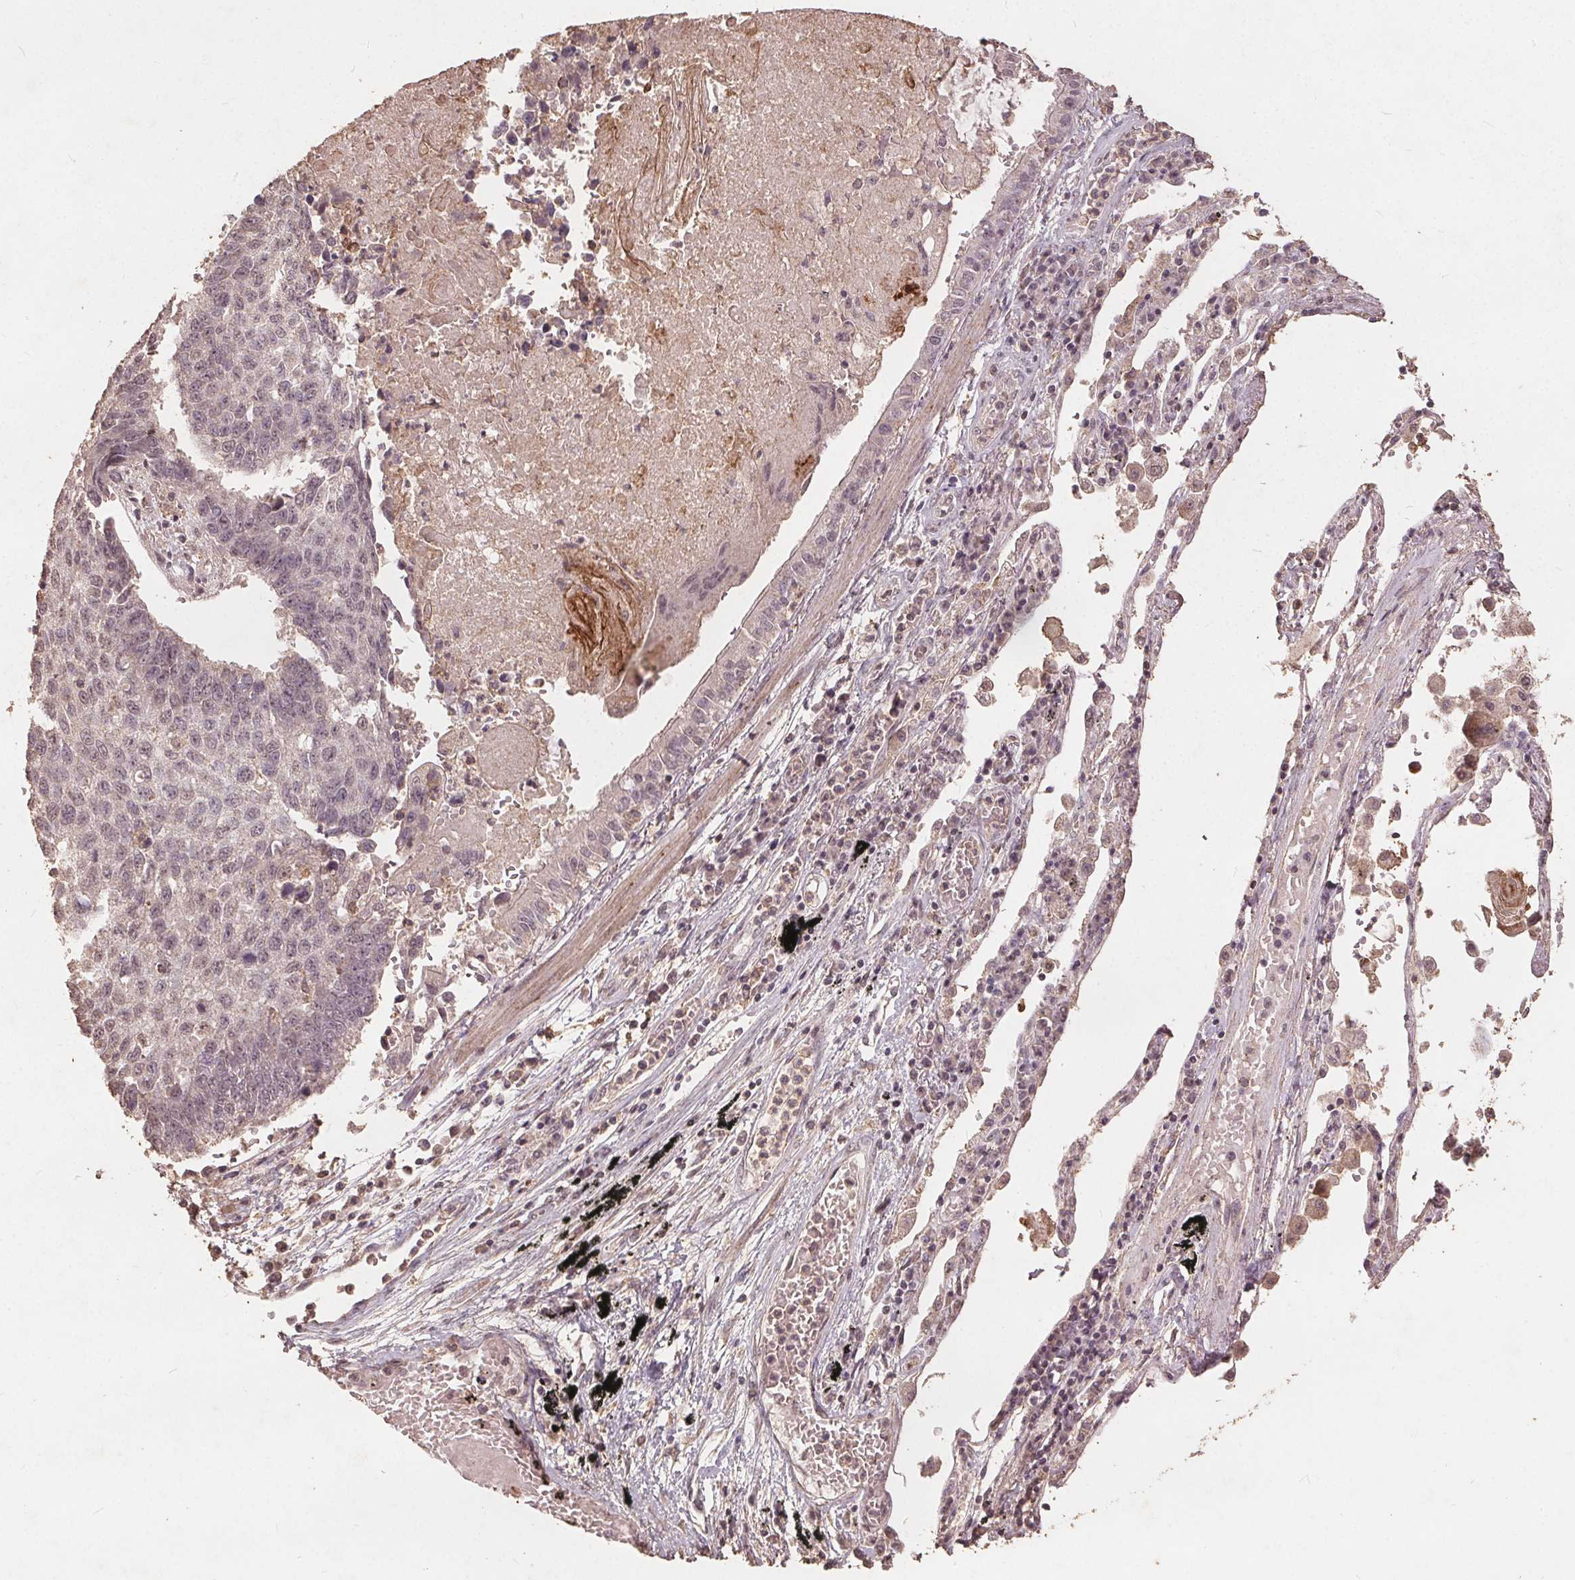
{"staining": {"intensity": "negative", "quantity": "none", "location": "none"}, "tissue": "lung cancer", "cell_type": "Tumor cells", "image_type": "cancer", "snomed": [{"axis": "morphology", "description": "Squamous cell carcinoma, NOS"}, {"axis": "topography", "description": "Lung"}], "caption": "Photomicrograph shows no protein staining in tumor cells of lung cancer tissue.", "gene": "DSG3", "patient": {"sex": "male", "age": 73}}